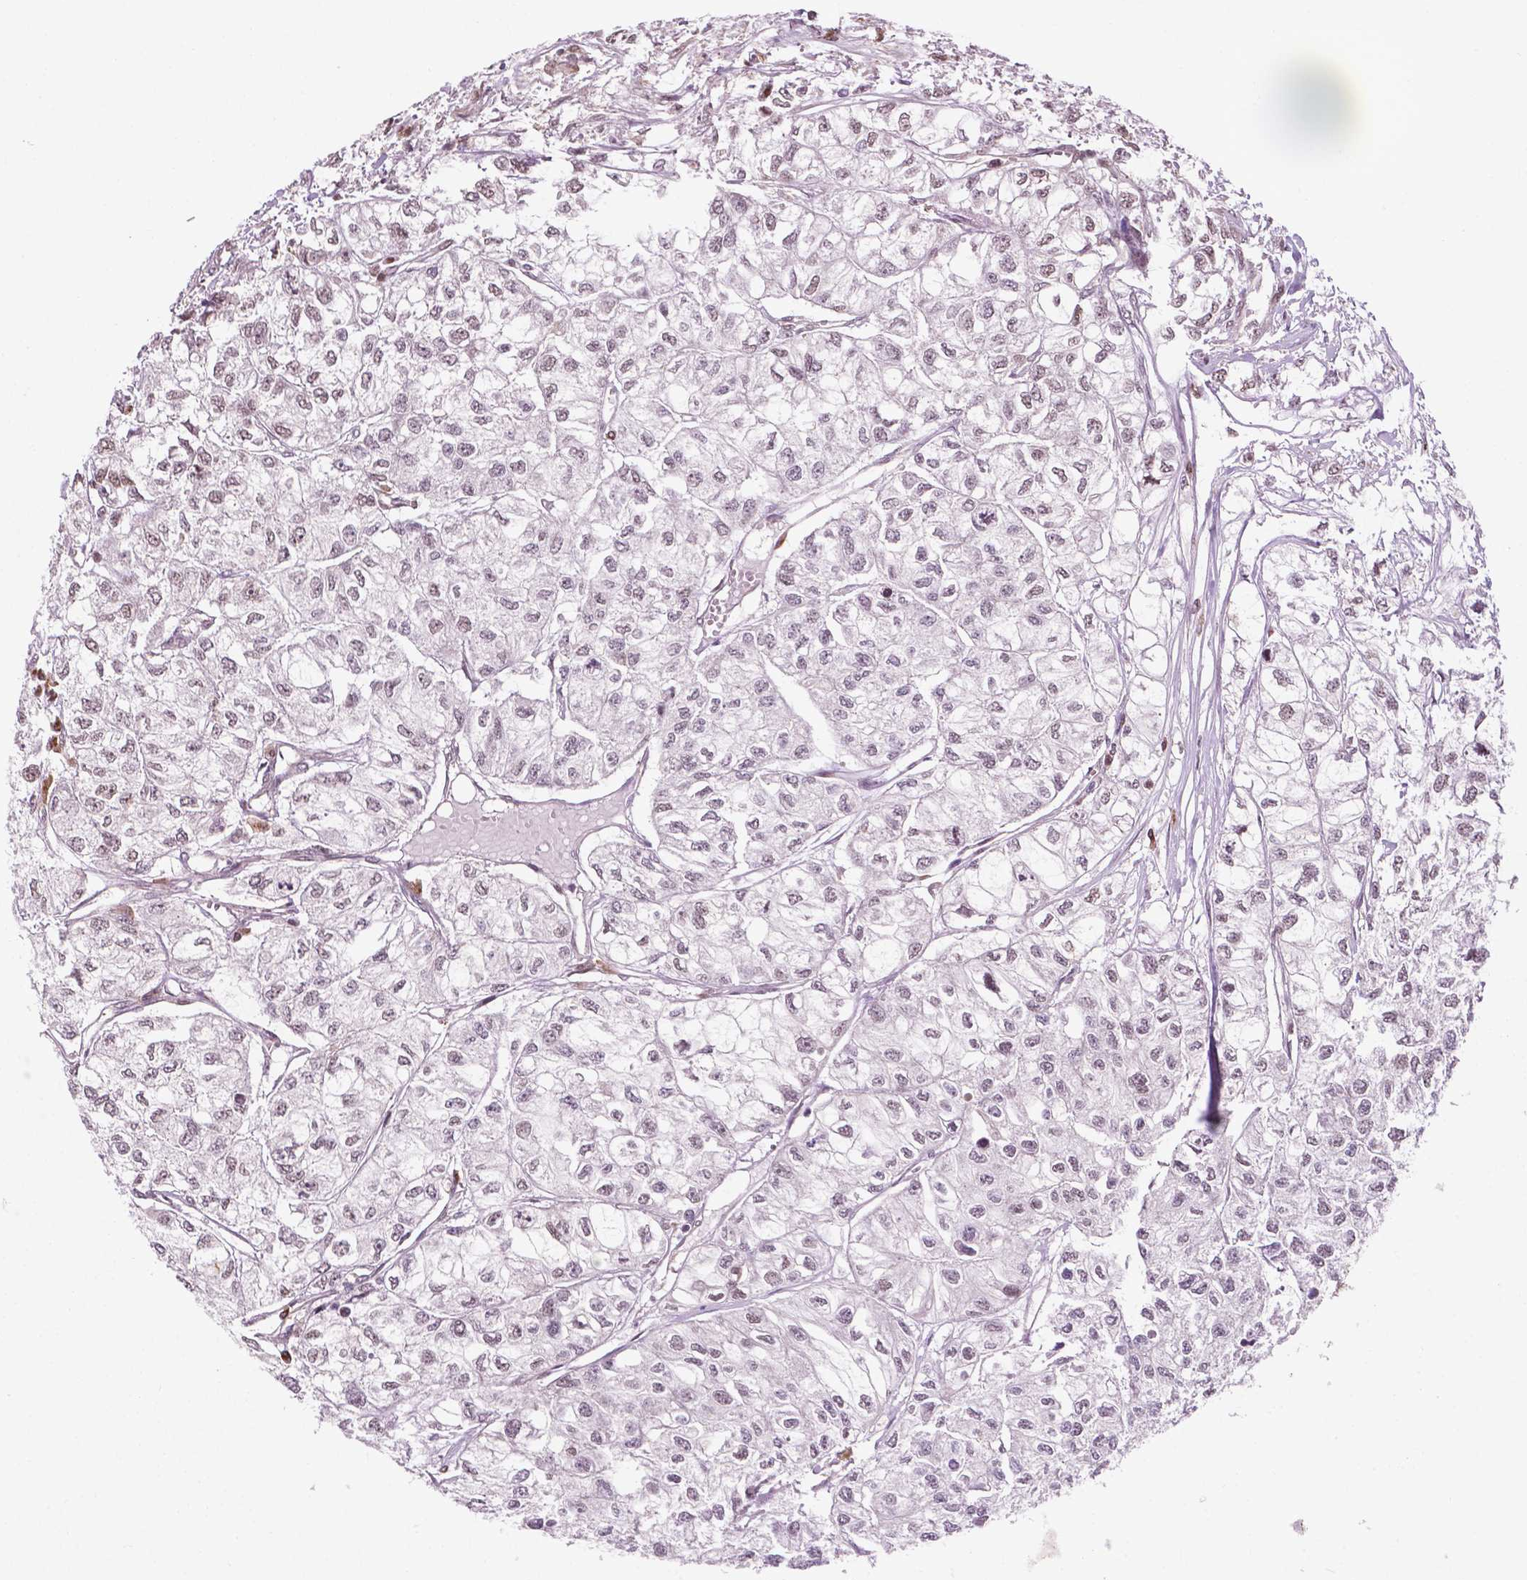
{"staining": {"intensity": "weak", "quantity": "25%-75%", "location": "nuclear"}, "tissue": "renal cancer", "cell_type": "Tumor cells", "image_type": "cancer", "snomed": [{"axis": "morphology", "description": "Adenocarcinoma, NOS"}, {"axis": "topography", "description": "Kidney"}], "caption": "Weak nuclear expression for a protein is seen in approximately 25%-75% of tumor cells of renal cancer using immunohistochemistry.", "gene": "PER2", "patient": {"sex": "male", "age": 56}}